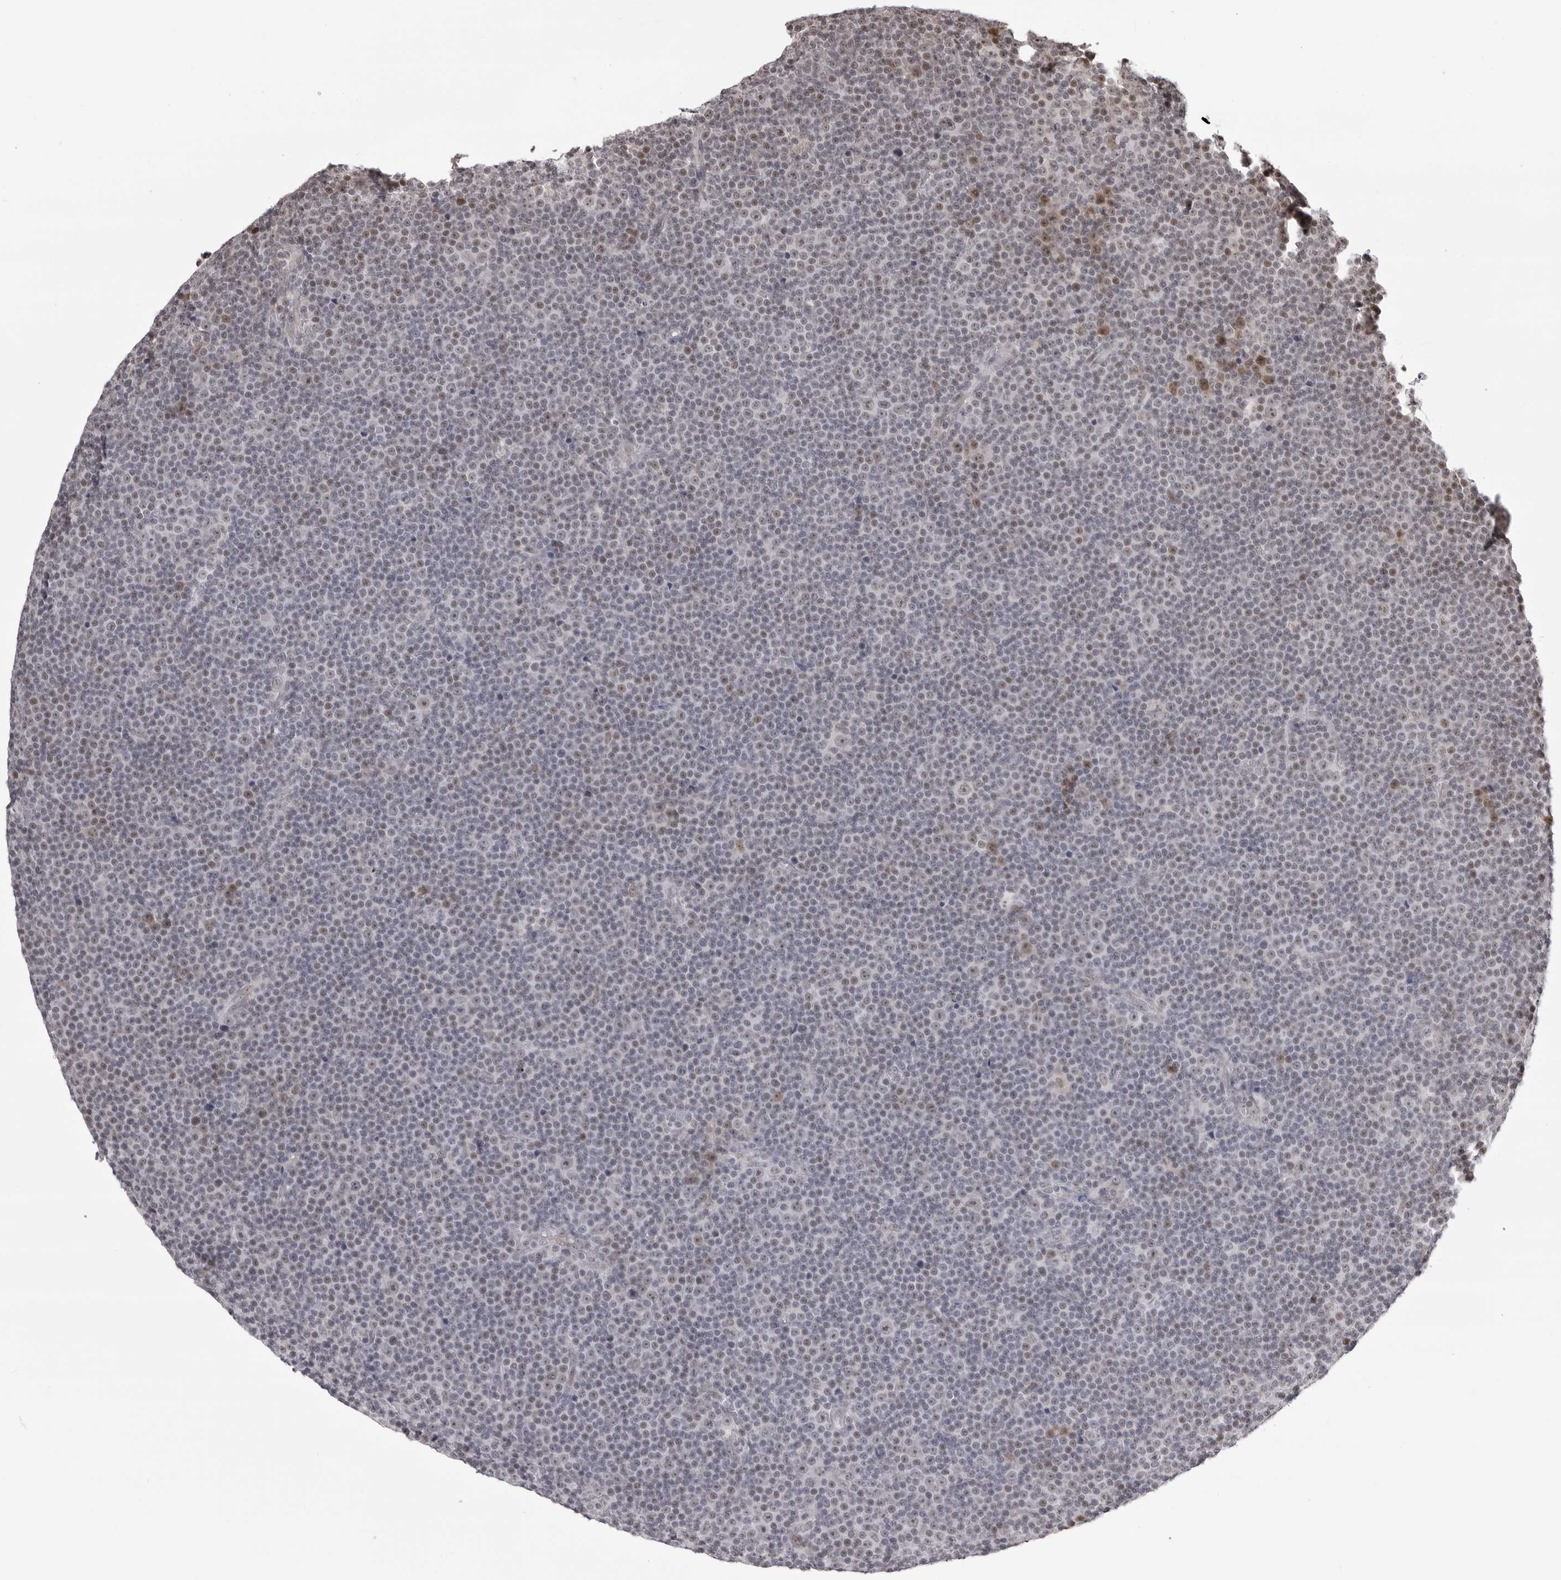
{"staining": {"intensity": "negative", "quantity": "none", "location": "none"}, "tissue": "lymphoma", "cell_type": "Tumor cells", "image_type": "cancer", "snomed": [{"axis": "morphology", "description": "Malignant lymphoma, non-Hodgkin's type, Low grade"}, {"axis": "topography", "description": "Lymph node"}], "caption": "Protein analysis of lymphoma shows no significant staining in tumor cells.", "gene": "PHF3", "patient": {"sex": "female", "age": 67}}